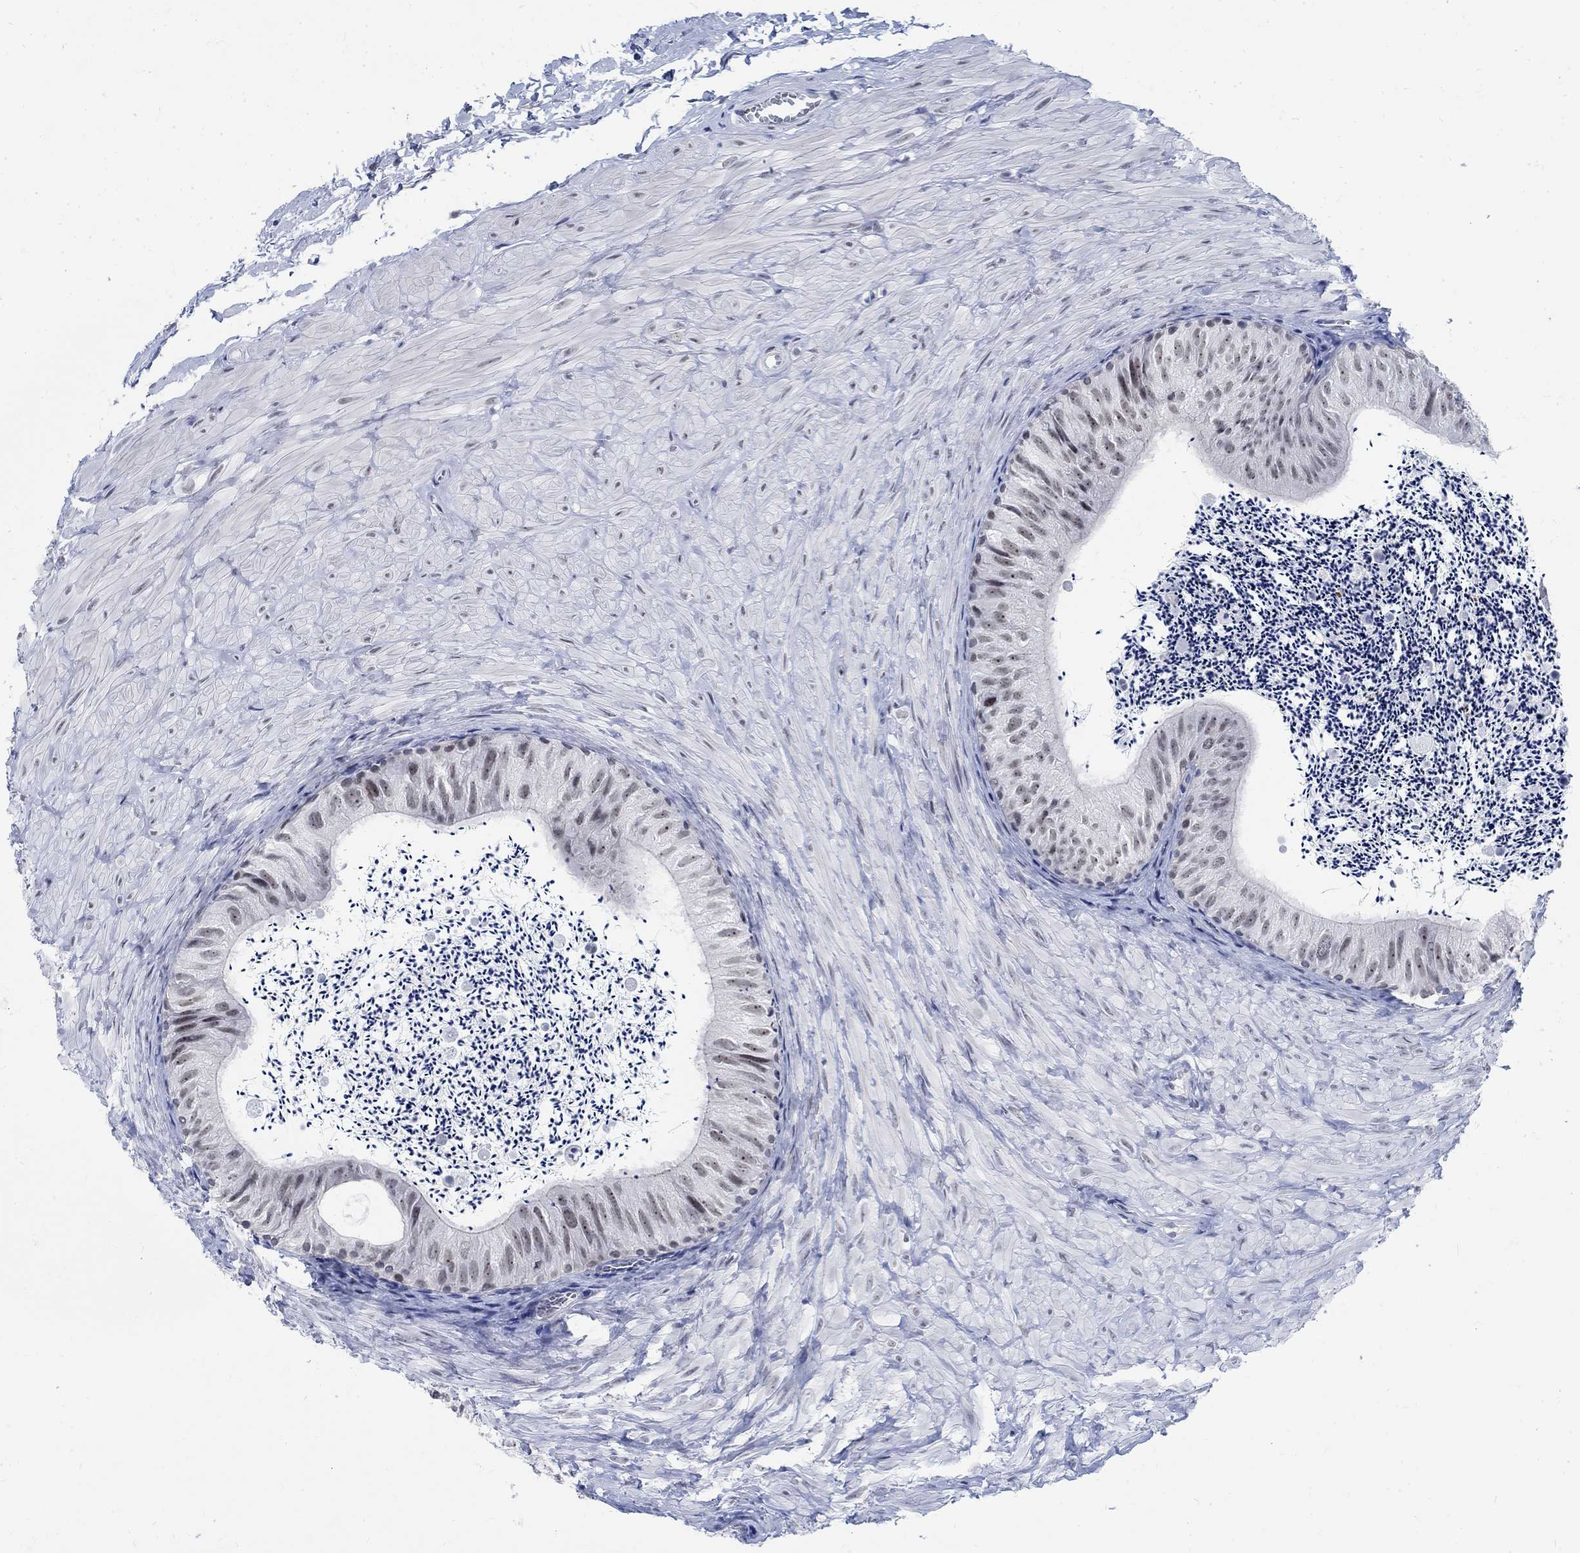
{"staining": {"intensity": "negative", "quantity": "none", "location": "none"}, "tissue": "epididymis", "cell_type": "Glandular cells", "image_type": "normal", "snomed": [{"axis": "morphology", "description": "Normal tissue, NOS"}, {"axis": "topography", "description": "Epididymis"}], "caption": "The photomicrograph reveals no significant positivity in glandular cells of epididymis. (Stains: DAB (3,3'-diaminobenzidine) IHC with hematoxylin counter stain, Microscopy: brightfield microscopy at high magnification).", "gene": "DLK1", "patient": {"sex": "male", "age": 32}}